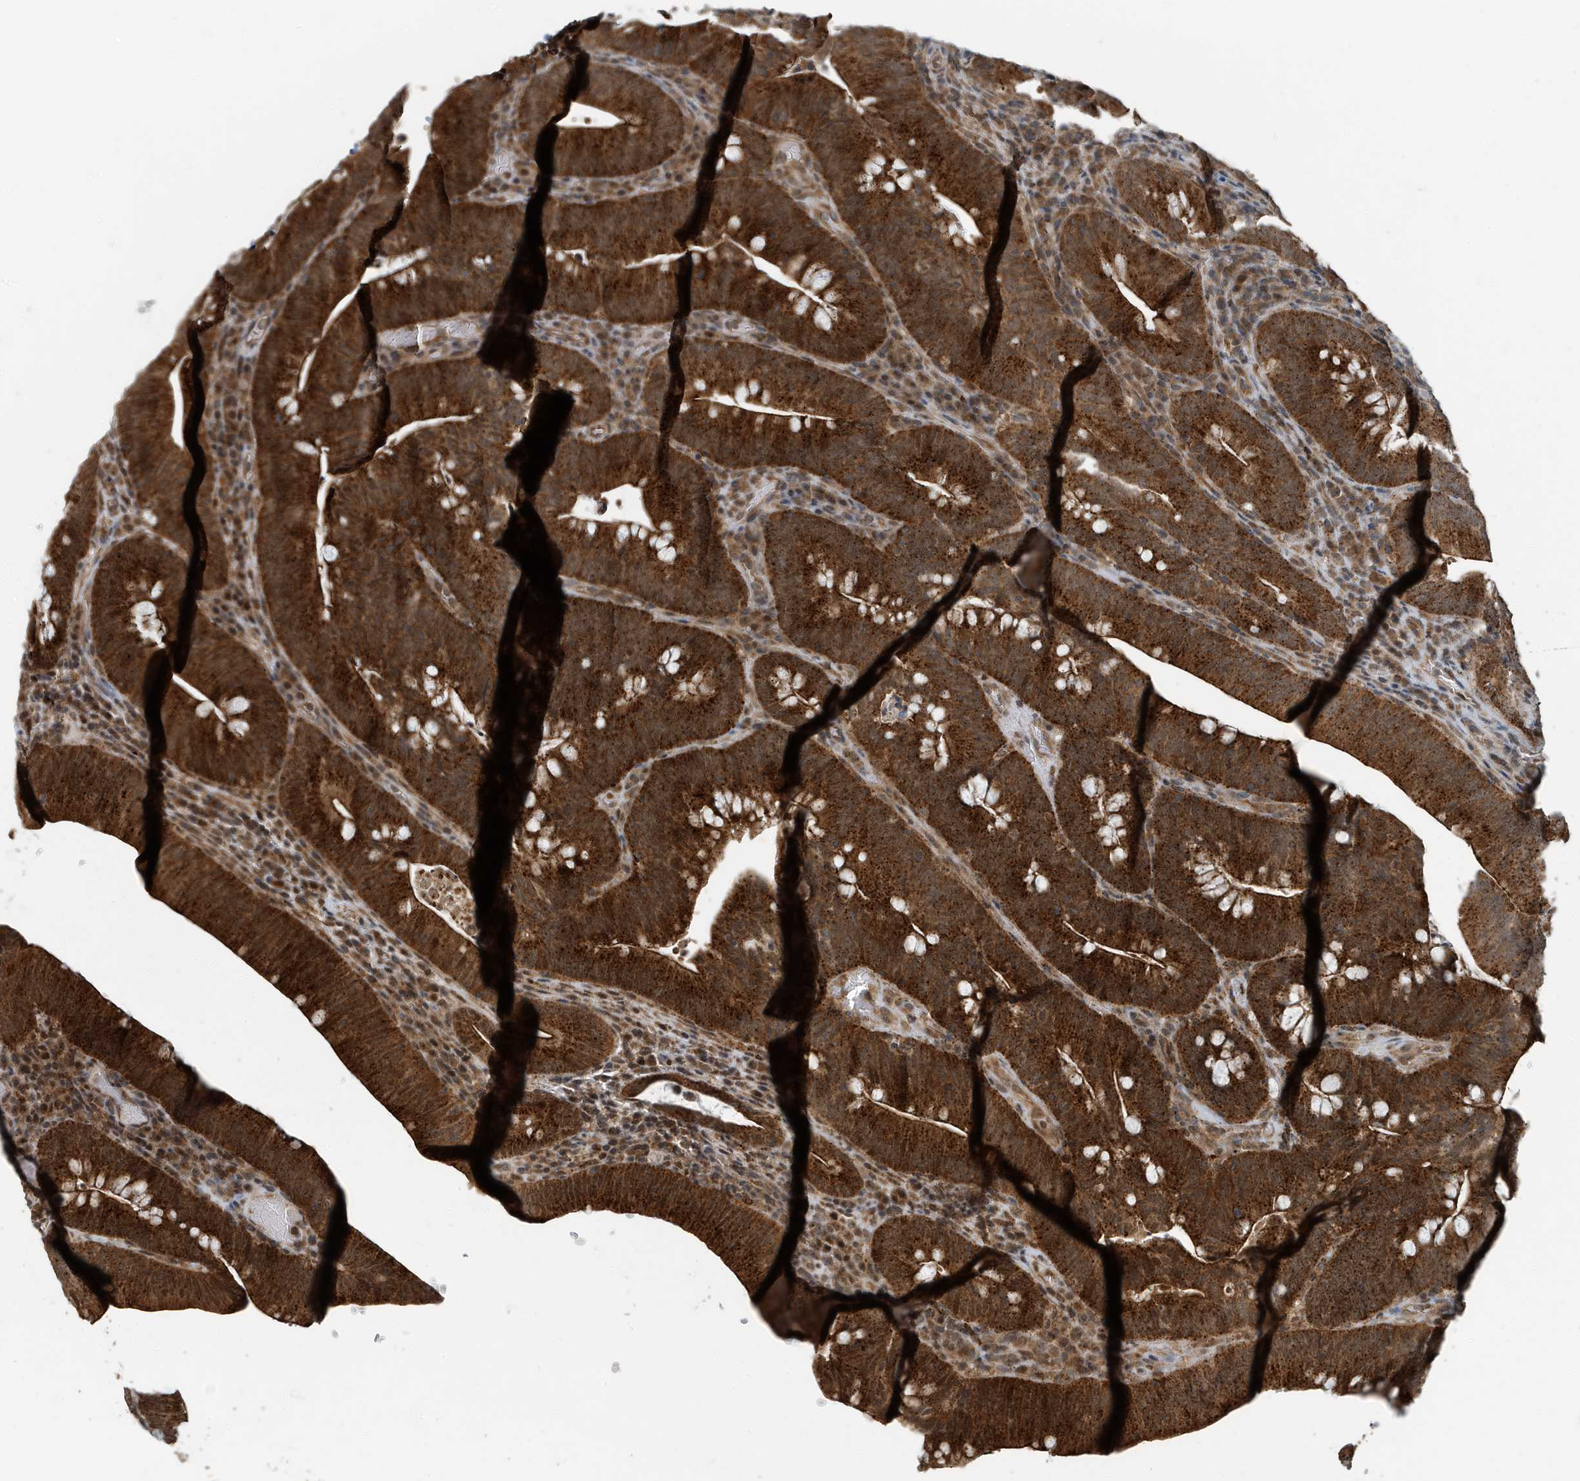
{"staining": {"intensity": "strong", "quantity": ">75%", "location": "cytoplasmic/membranous"}, "tissue": "colorectal cancer", "cell_type": "Tumor cells", "image_type": "cancer", "snomed": [{"axis": "morphology", "description": "Normal tissue, NOS"}, {"axis": "topography", "description": "Colon"}], "caption": "Tumor cells show high levels of strong cytoplasmic/membranous staining in approximately >75% of cells in human colorectal cancer.", "gene": "KIF15", "patient": {"sex": "female", "age": 82}}